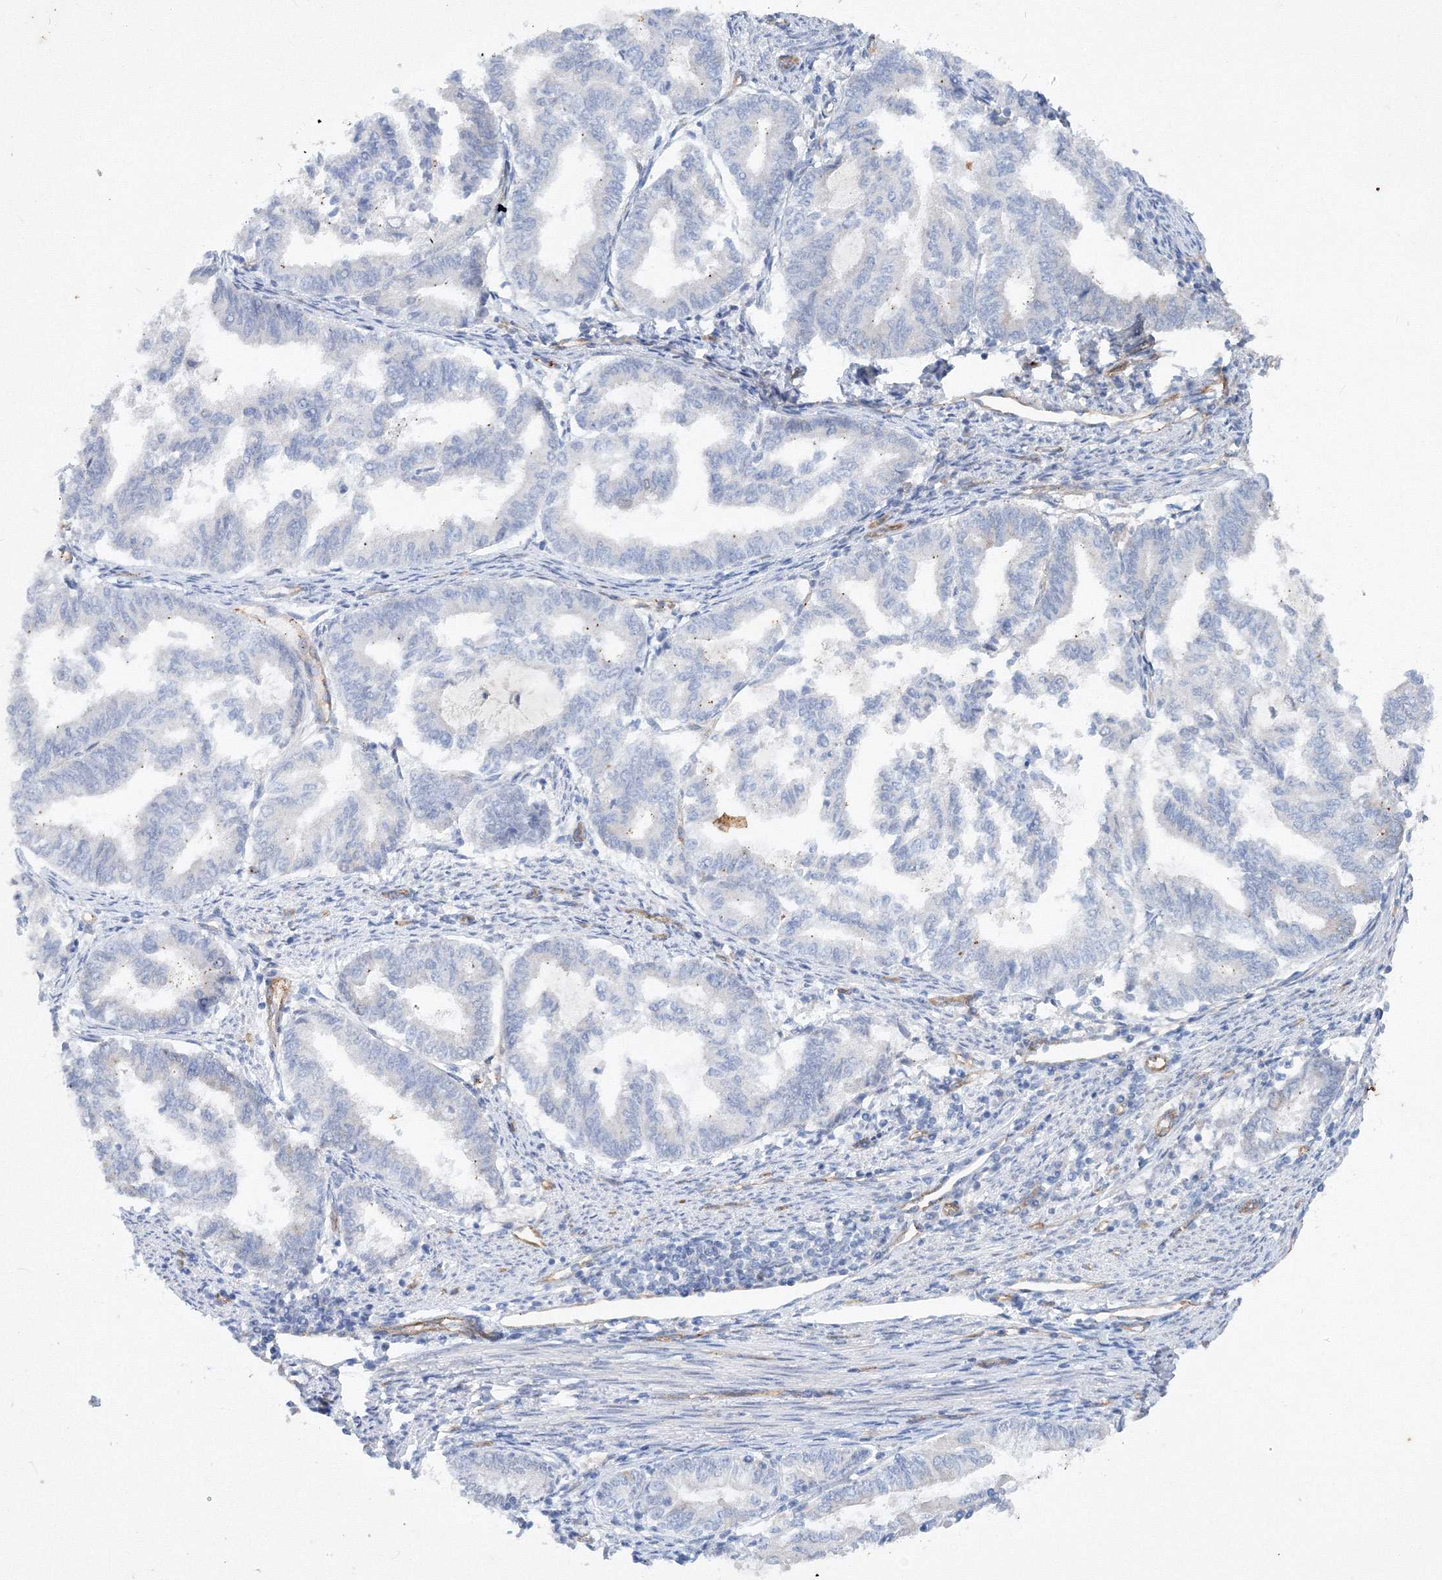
{"staining": {"intensity": "negative", "quantity": "none", "location": "none"}, "tissue": "endometrial cancer", "cell_type": "Tumor cells", "image_type": "cancer", "snomed": [{"axis": "morphology", "description": "Adenocarcinoma, NOS"}, {"axis": "topography", "description": "Endometrium"}], "caption": "The micrograph shows no staining of tumor cells in endometrial cancer (adenocarcinoma).", "gene": "TANC1", "patient": {"sex": "female", "age": 79}}